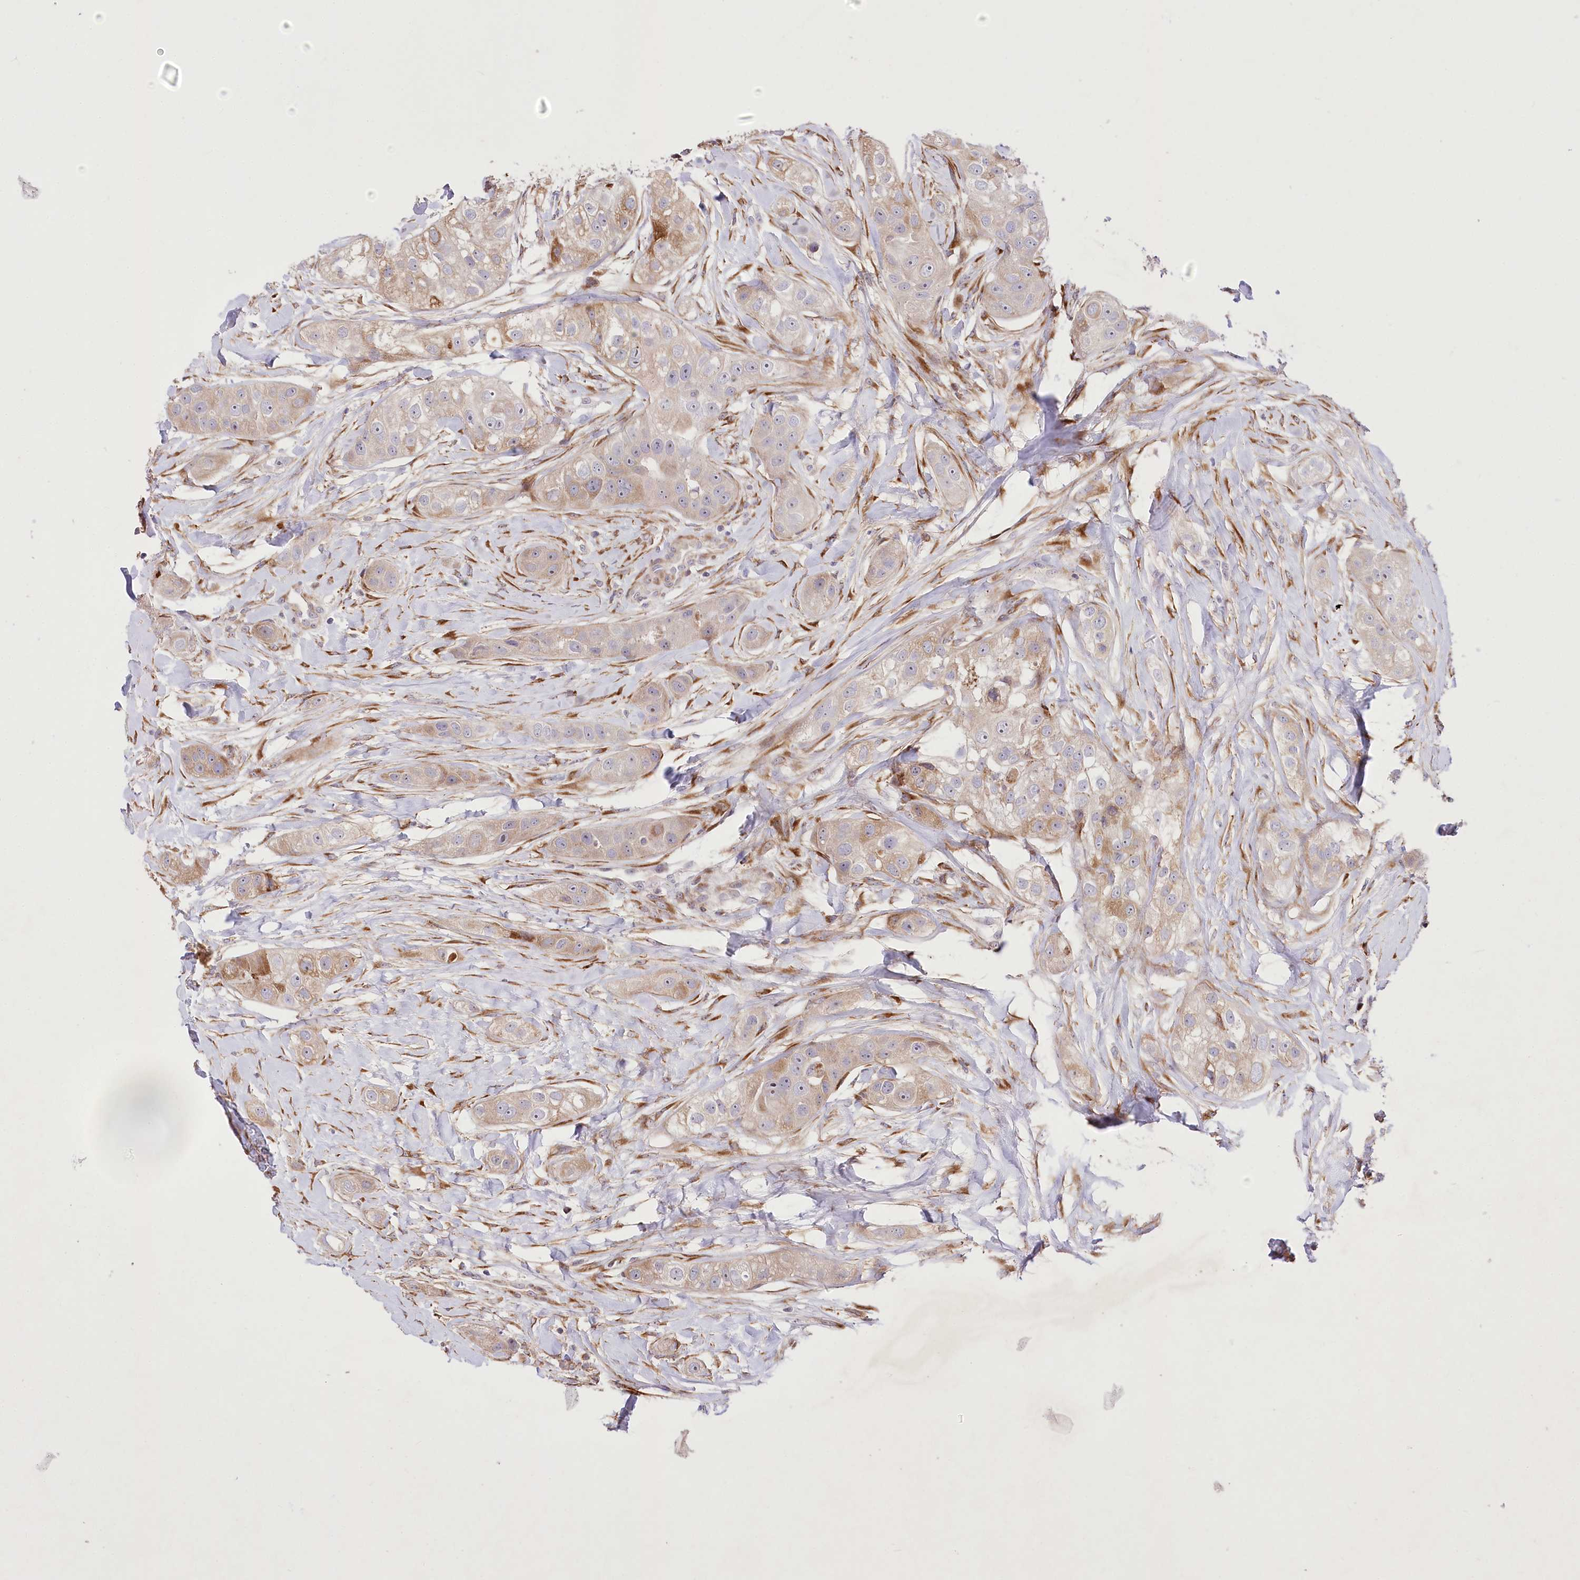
{"staining": {"intensity": "weak", "quantity": "25%-75%", "location": "cytoplasmic/membranous"}, "tissue": "head and neck cancer", "cell_type": "Tumor cells", "image_type": "cancer", "snomed": [{"axis": "morphology", "description": "Normal tissue, NOS"}, {"axis": "morphology", "description": "Squamous cell carcinoma, NOS"}, {"axis": "topography", "description": "Skeletal muscle"}, {"axis": "topography", "description": "Head-Neck"}], "caption": "Protein staining of head and neck cancer (squamous cell carcinoma) tissue displays weak cytoplasmic/membranous positivity in approximately 25%-75% of tumor cells.", "gene": "RNF24", "patient": {"sex": "male", "age": 51}}